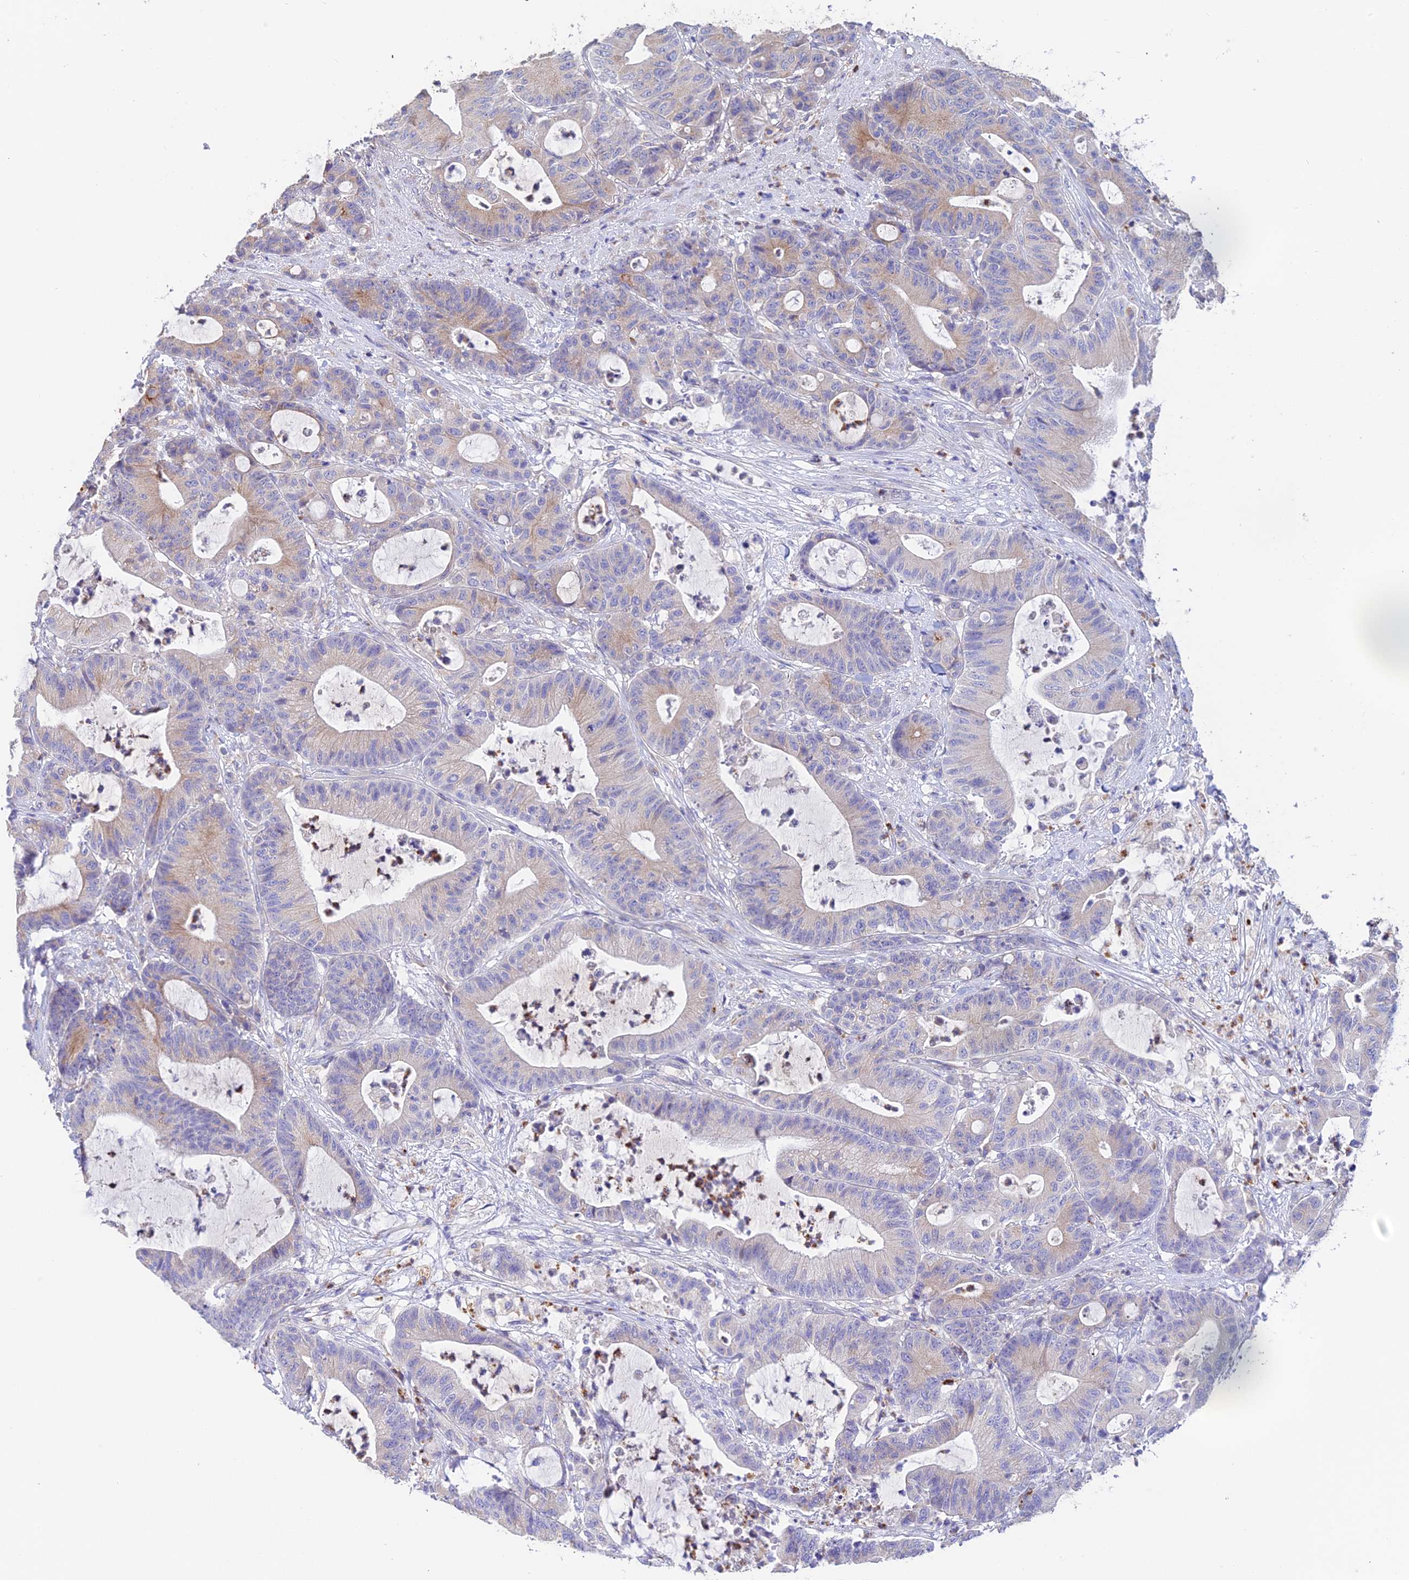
{"staining": {"intensity": "weak", "quantity": "<25%", "location": "cytoplasmic/membranous"}, "tissue": "colorectal cancer", "cell_type": "Tumor cells", "image_type": "cancer", "snomed": [{"axis": "morphology", "description": "Adenocarcinoma, NOS"}, {"axis": "topography", "description": "Colon"}], "caption": "Immunohistochemistry (IHC) of human adenocarcinoma (colorectal) shows no expression in tumor cells.", "gene": "EMC3", "patient": {"sex": "female", "age": 84}}